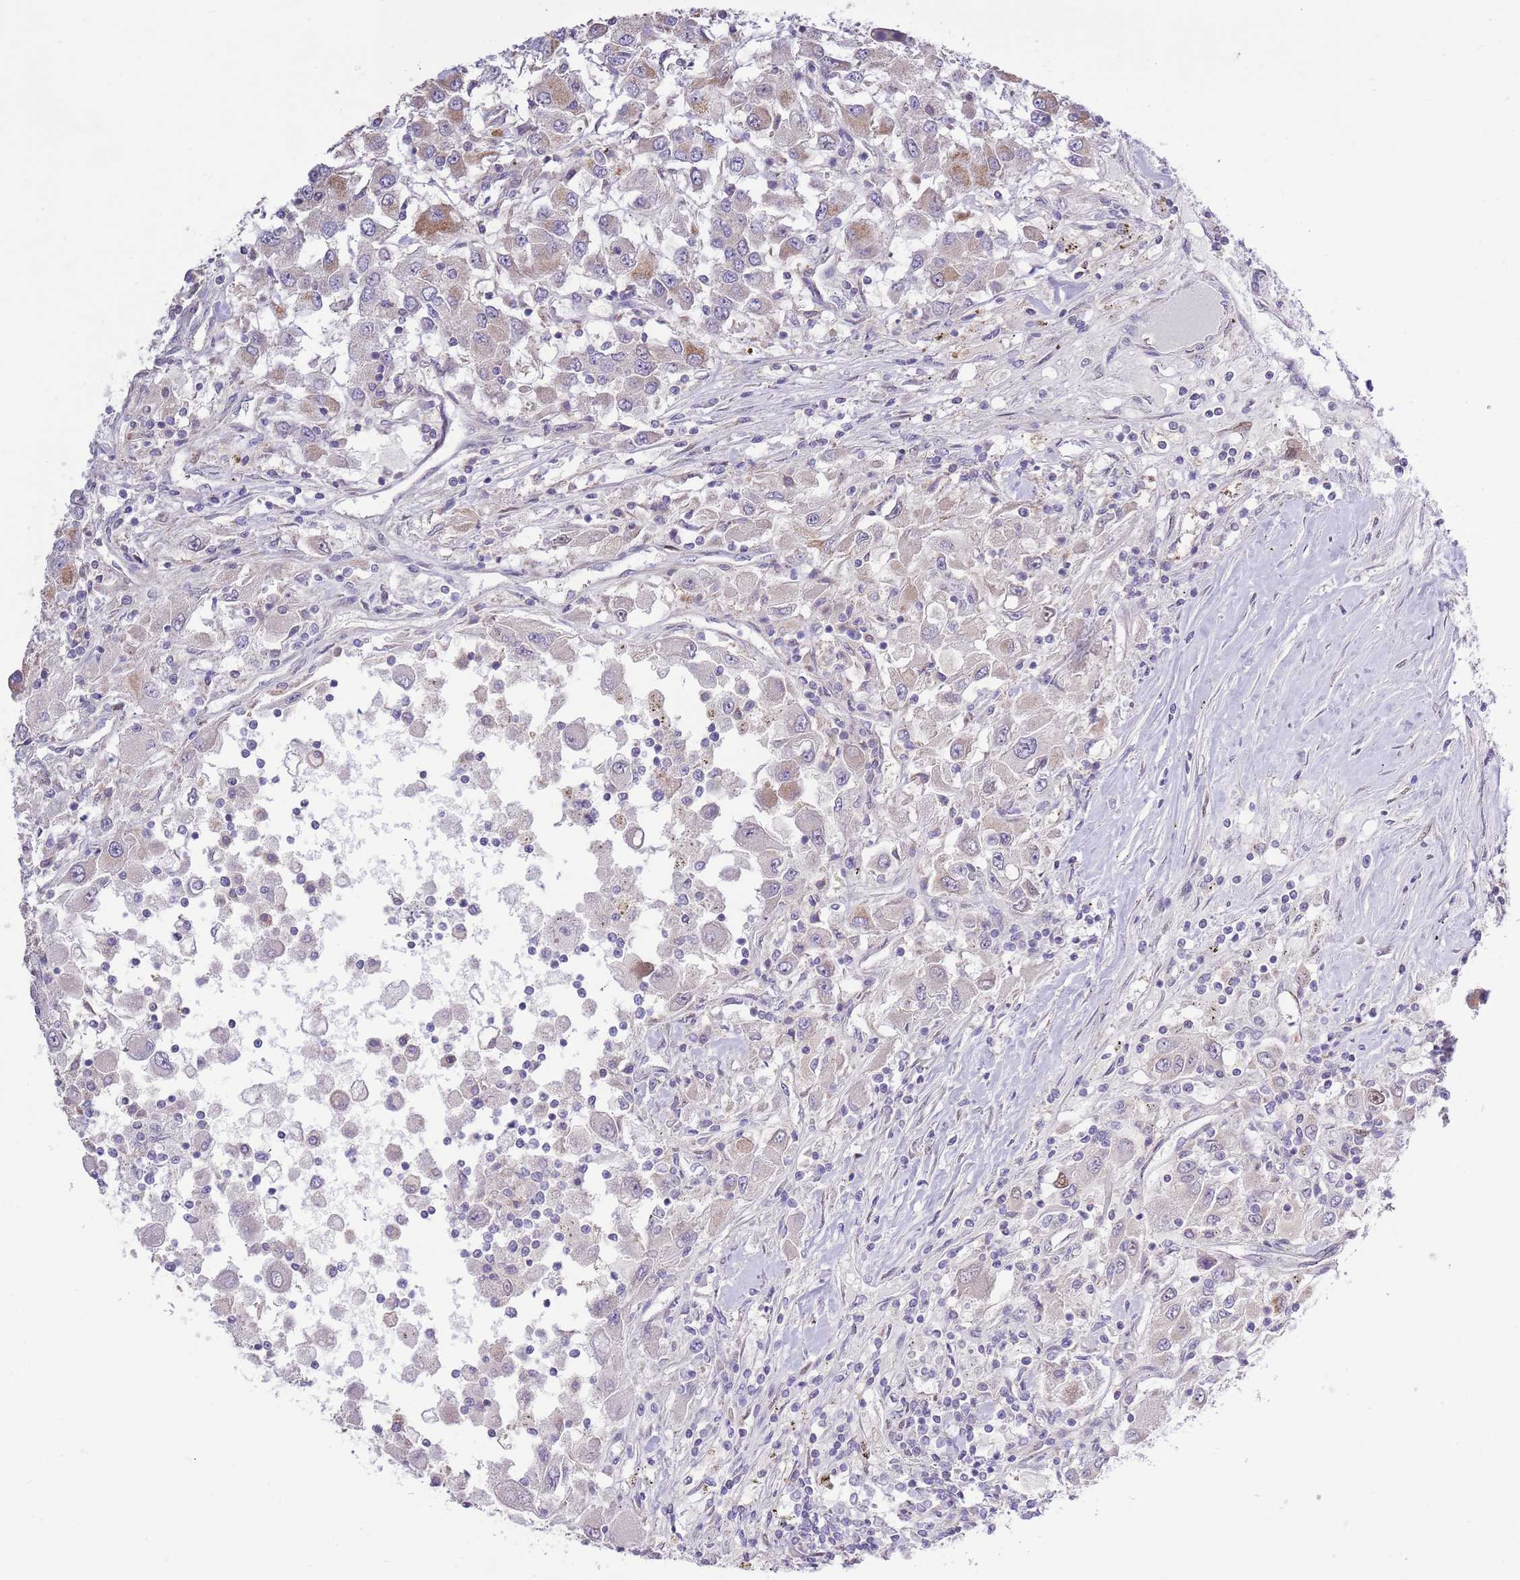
{"staining": {"intensity": "weak", "quantity": "25%-75%", "location": "cytoplasmic/membranous"}, "tissue": "renal cancer", "cell_type": "Tumor cells", "image_type": "cancer", "snomed": [{"axis": "morphology", "description": "Adenocarcinoma, NOS"}, {"axis": "topography", "description": "Kidney"}], "caption": "Renal cancer stained with DAB IHC reveals low levels of weak cytoplasmic/membranous positivity in approximately 25%-75% of tumor cells.", "gene": "ARL2BP", "patient": {"sex": "female", "age": 67}}